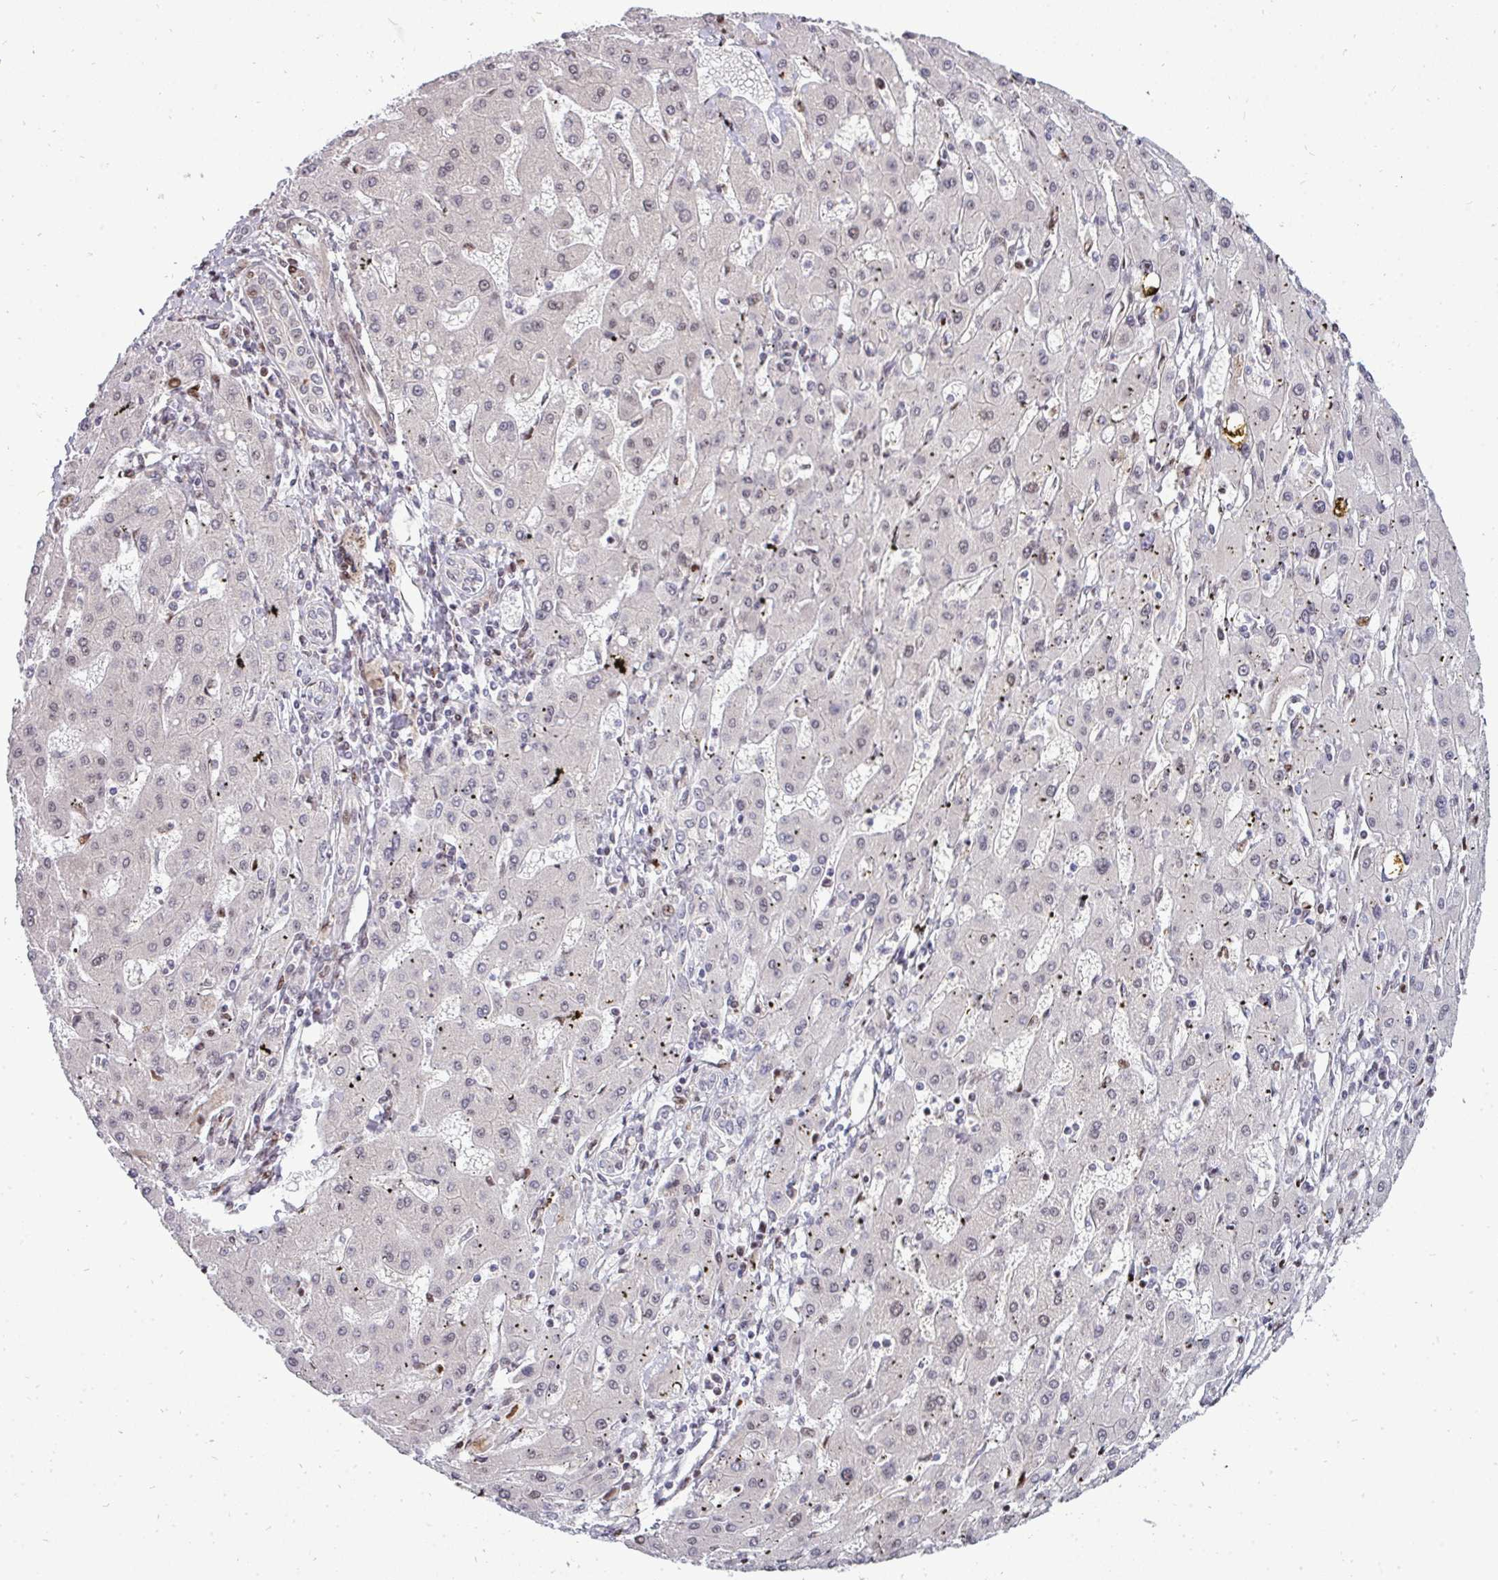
{"staining": {"intensity": "negative", "quantity": "none", "location": "none"}, "tissue": "liver cancer", "cell_type": "Tumor cells", "image_type": "cancer", "snomed": [{"axis": "morphology", "description": "Carcinoma, Hepatocellular, NOS"}, {"axis": "topography", "description": "Liver"}], "caption": "This photomicrograph is of hepatocellular carcinoma (liver) stained with immunohistochemistry (IHC) to label a protein in brown with the nuclei are counter-stained blue. There is no expression in tumor cells.", "gene": "PATZ1", "patient": {"sex": "male", "age": 72}}